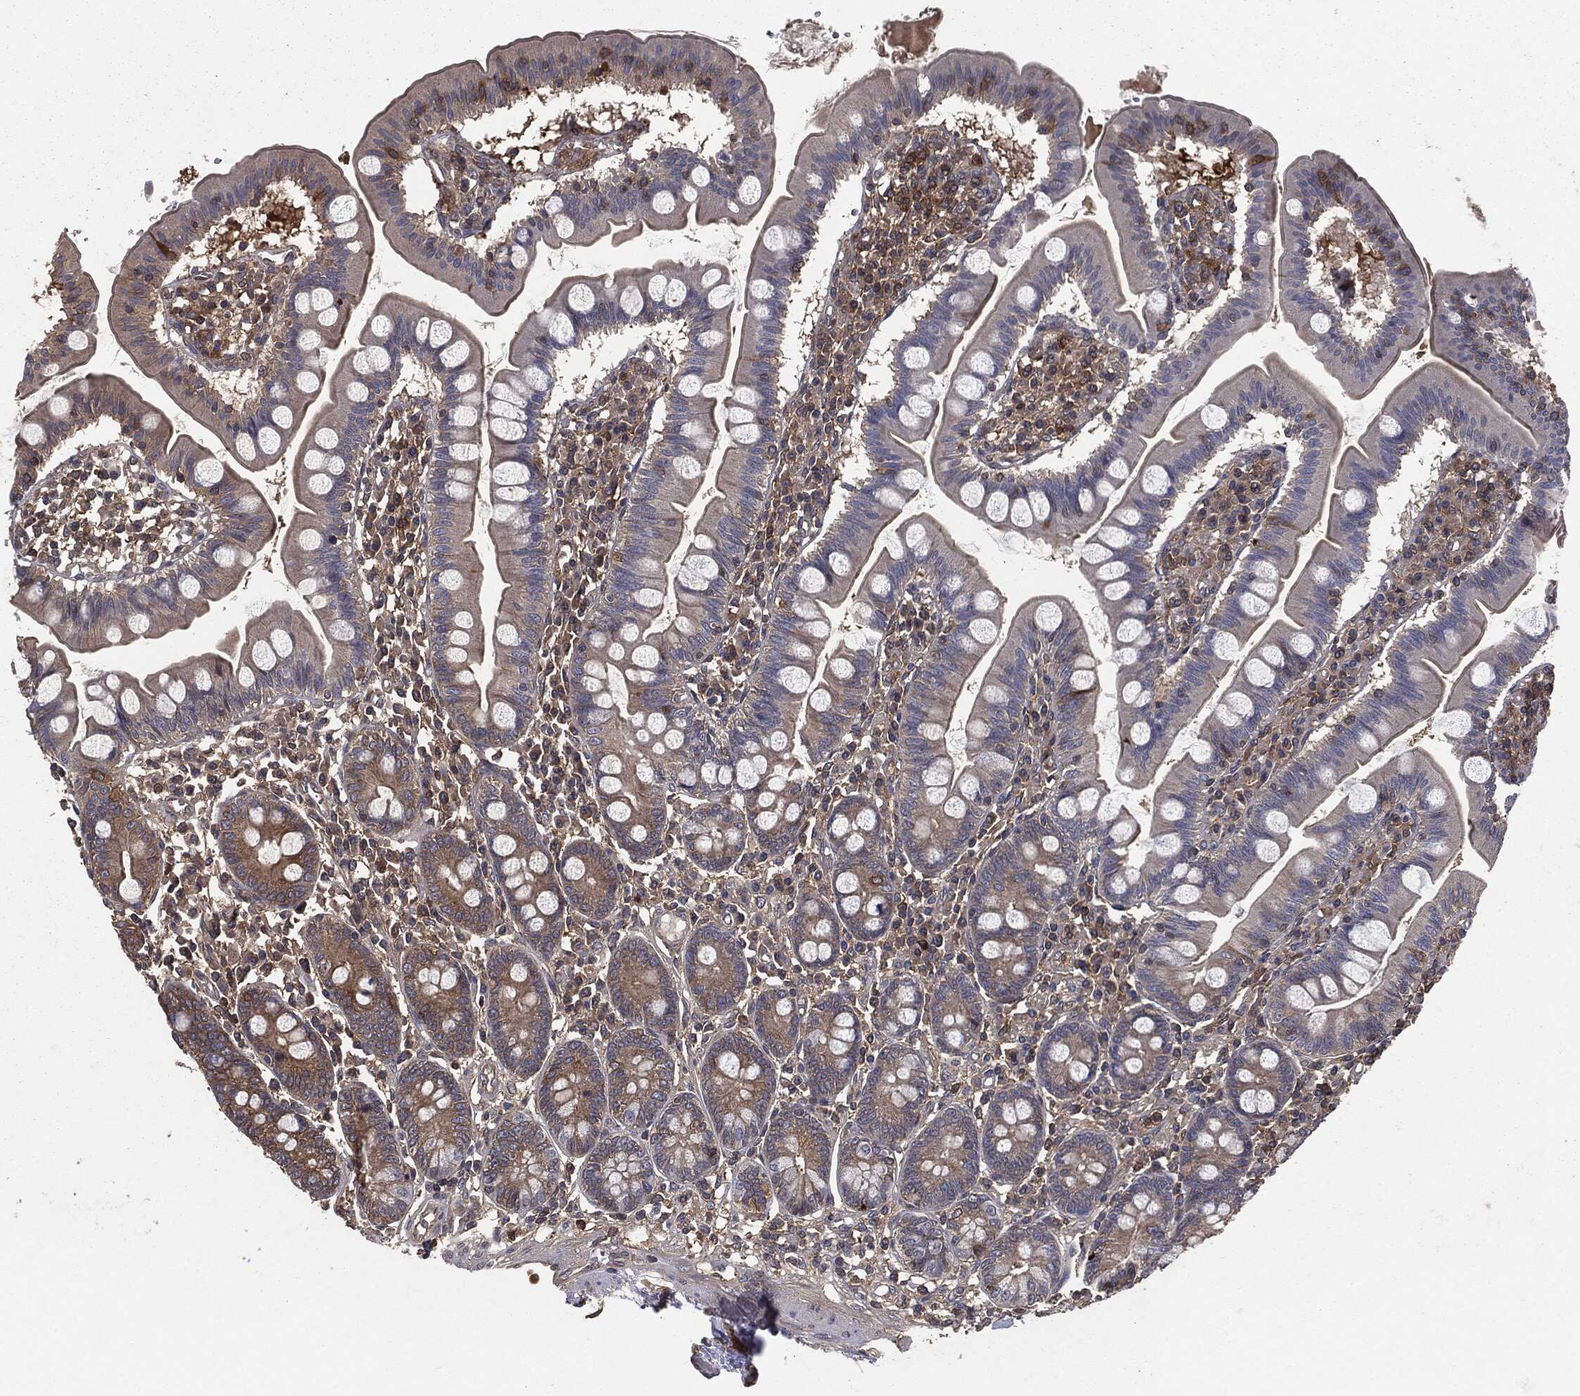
{"staining": {"intensity": "moderate", "quantity": ">75%", "location": "cytoplasmic/membranous"}, "tissue": "small intestine", "cell_type": "Glandular cells", "image_type": "normal", "snomed": [{"axis": "morphology", "description": "Normal tissue, NOS"}, {"axis": "topography", "description": "Small intestine"}], "caption": "Brown immunohistochemical staining in benign human small intestine reveals moderate cytoplasmic/membranous positivity in about >75% of glandular cells.", "gene": "GNB5", "patient": {"sex": "male", "age": 88}}